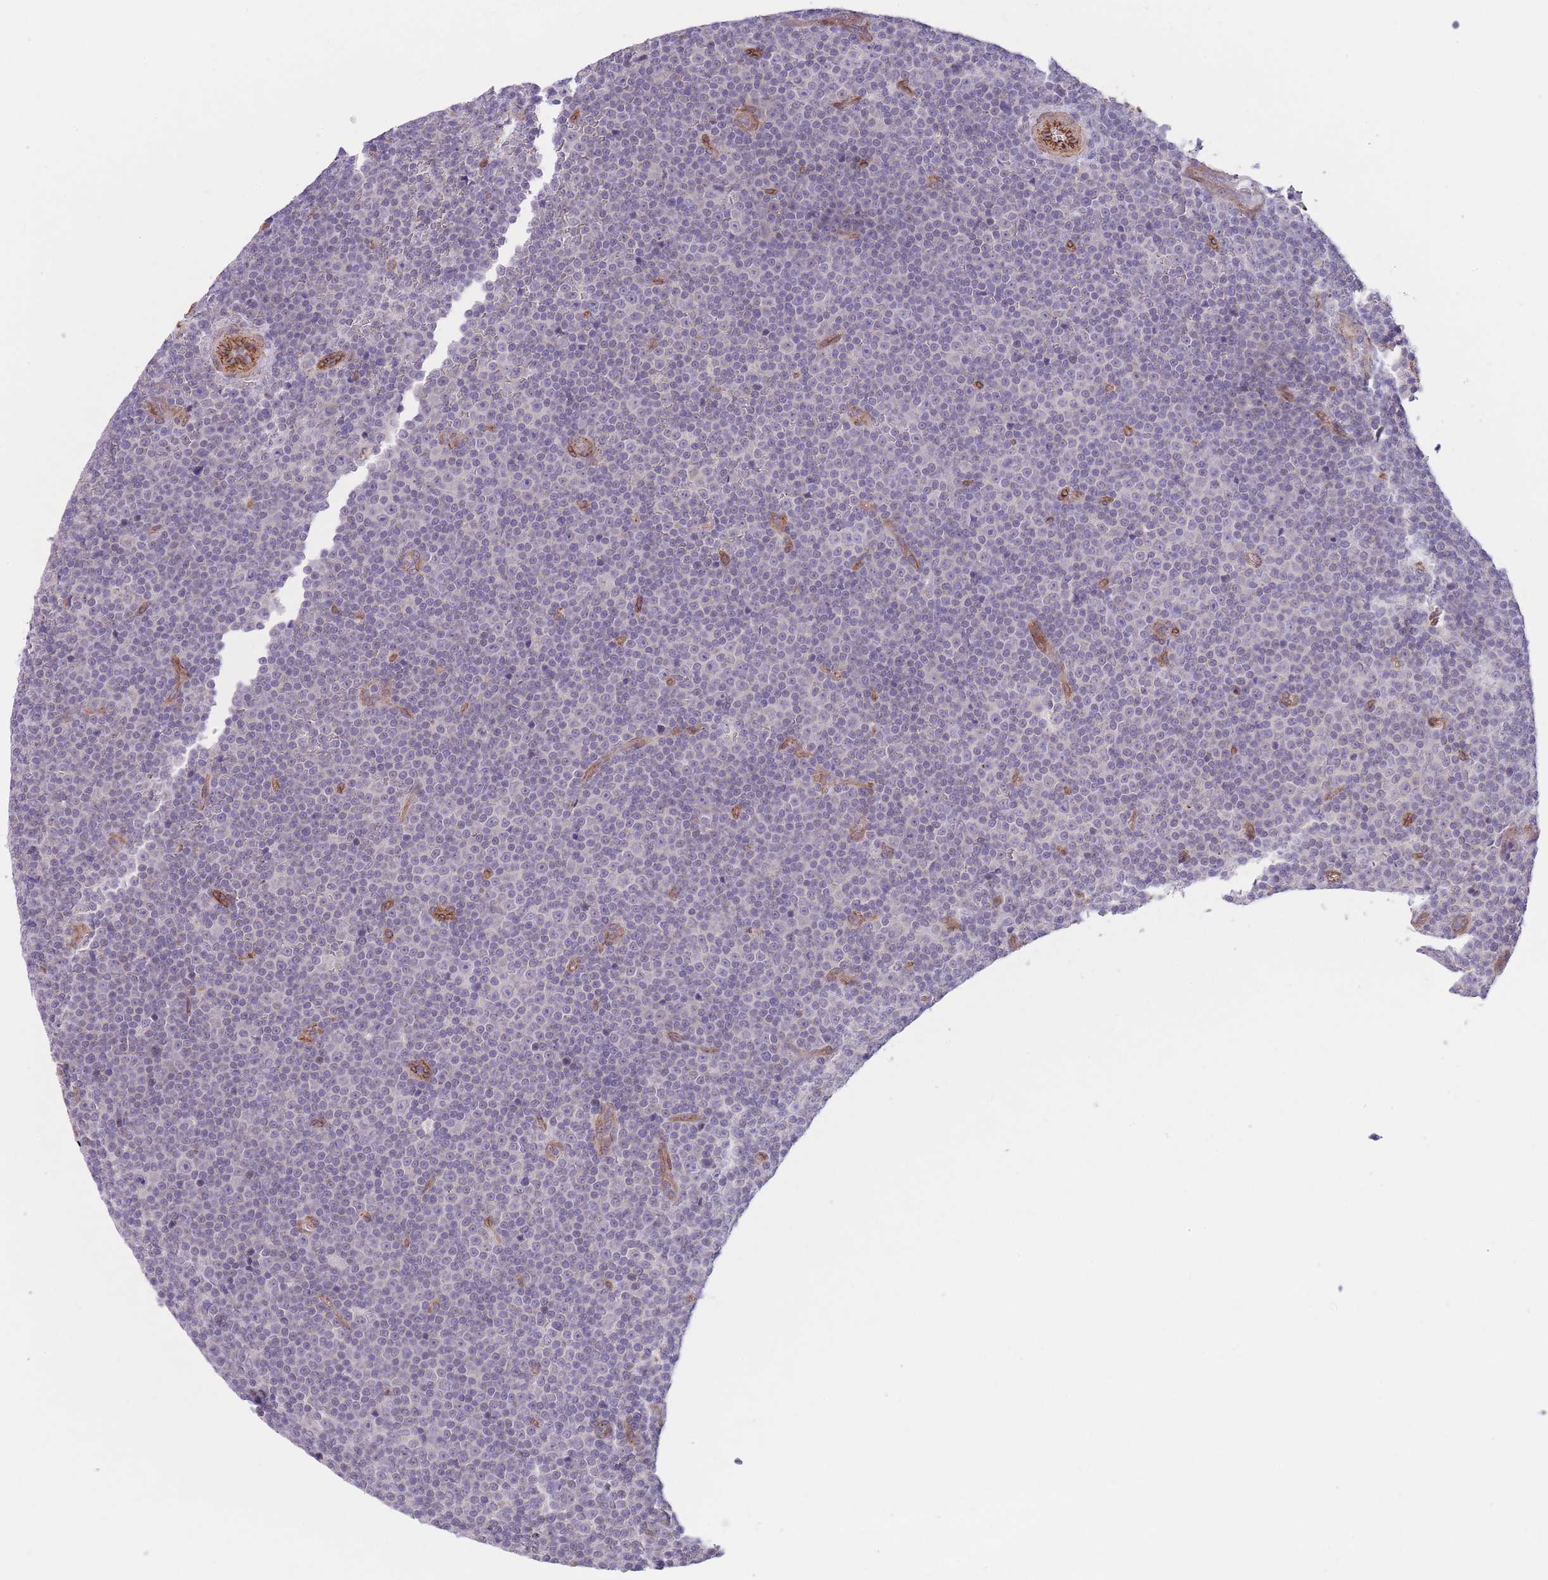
{"staining": {"intensity": "negative", "quantity": "none", "location": "none"}, "tissue": "lymphoma", "cell_type": "Tumor cells", "image_type": "cancer", "snomed": [{"axis": "morphology", "description": "Malignant lymphoma, non-Hodgkin's type, Low grade"}, {"axis": "topography", "description": "Lymph node"}], "caption": "Tumor cells are negative for brown protein staining in malignant lymphoma, non-Hodgkin's type (low-grade).", "gene": "QTRT1", "patient": {"sex": "female", "age": 67}}